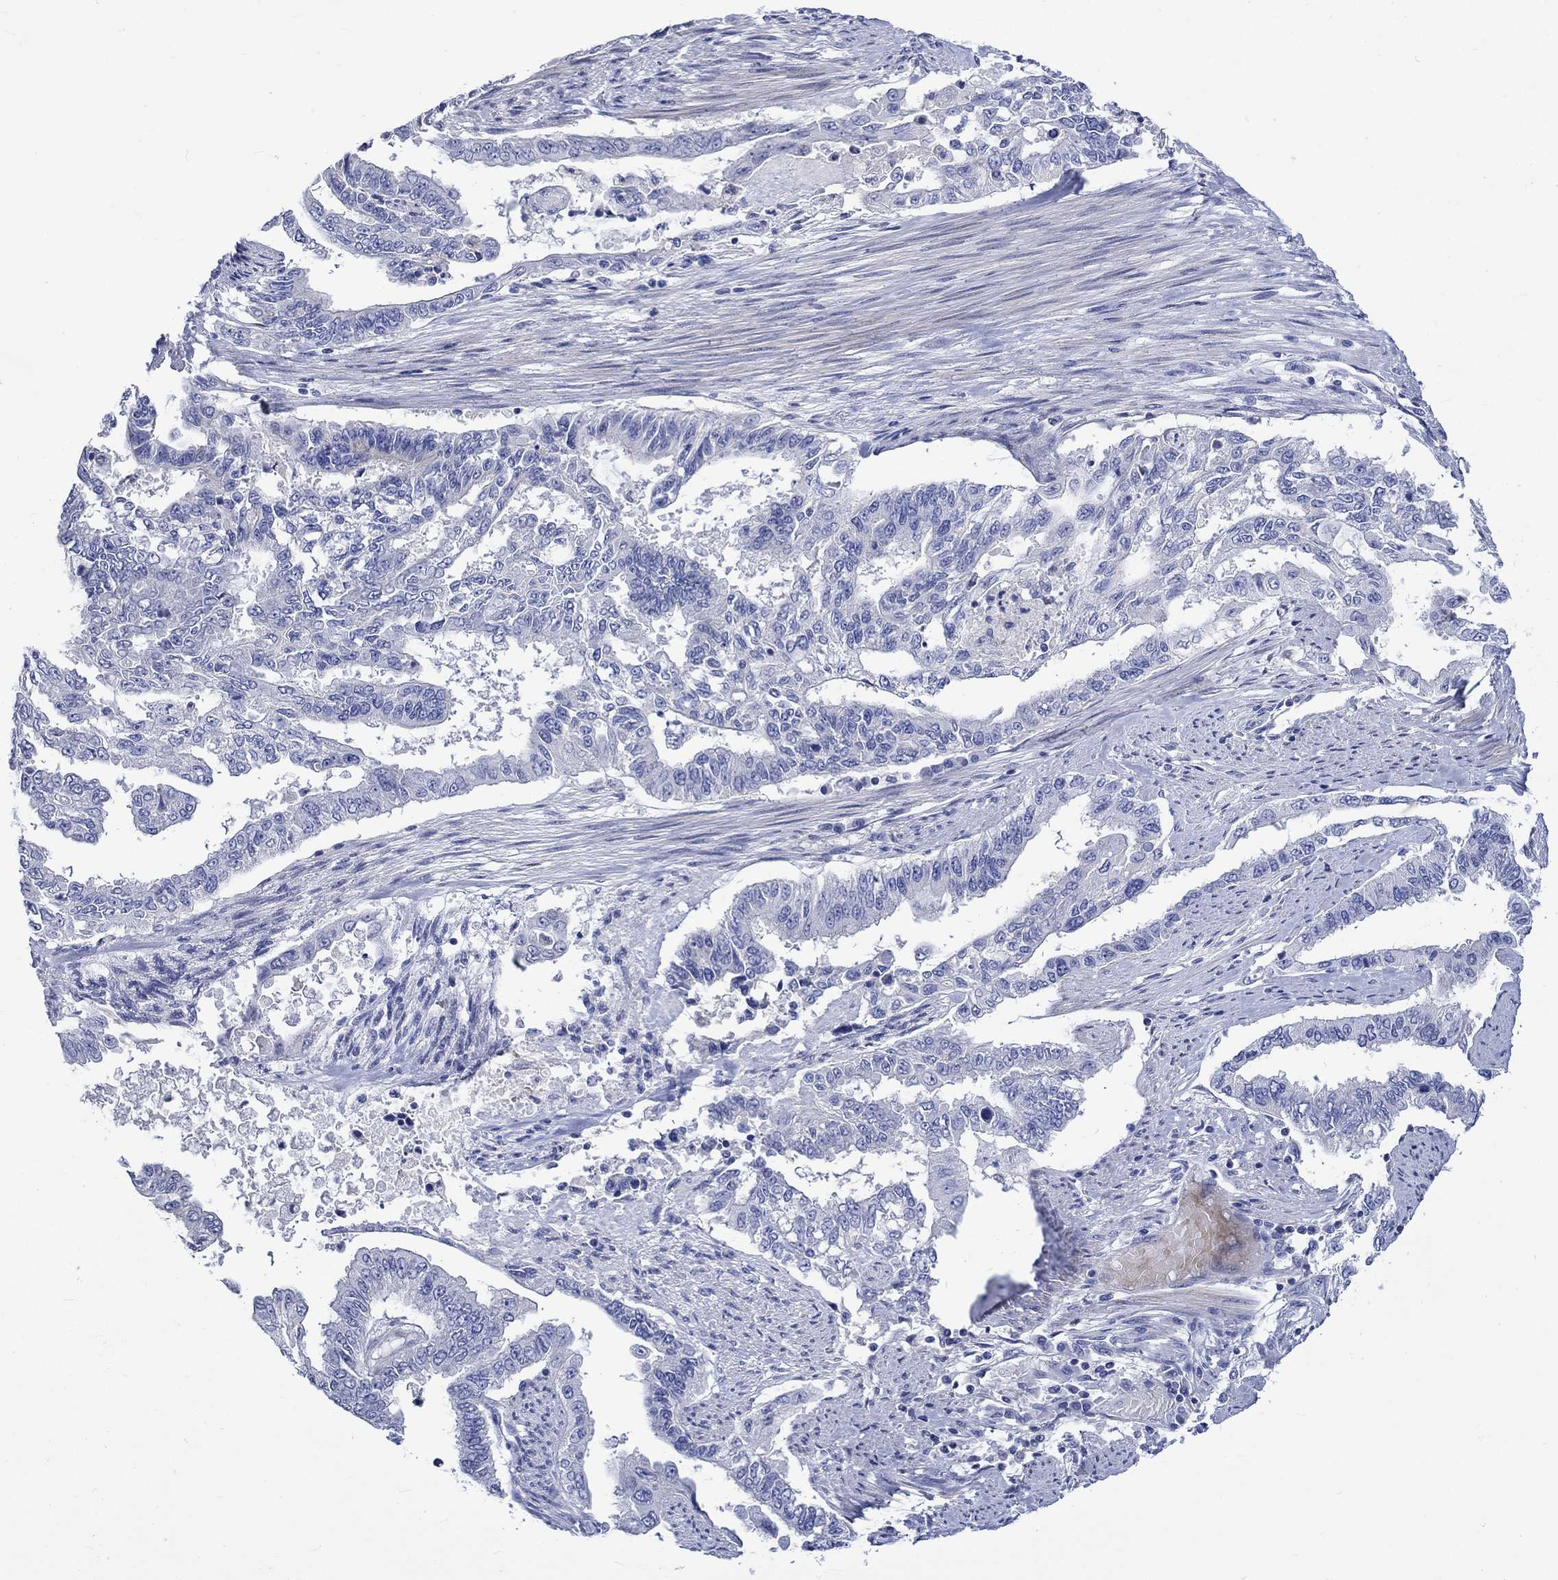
{"staining": {"intensity": "negative", "quantity": "none", "location": "none"}, "tissue": "endometrial cancer", "cell_type": "Tumor cells", "image_type": "cancer", "snomed": [{"axis": "morphology", "description": "Adenocarcinoma, NOS"}, {"axis": "topography", "description": "Uterus"}], "caption": "Micrograph shows no protein staining in tumor cells of endometrial adenocarcinoma tissue. (Brightfield microscopy of DAB immunohistochemistry at high magnification).", "gene": "NRIP3", "patient": {"sex": "female", "age": 59}}